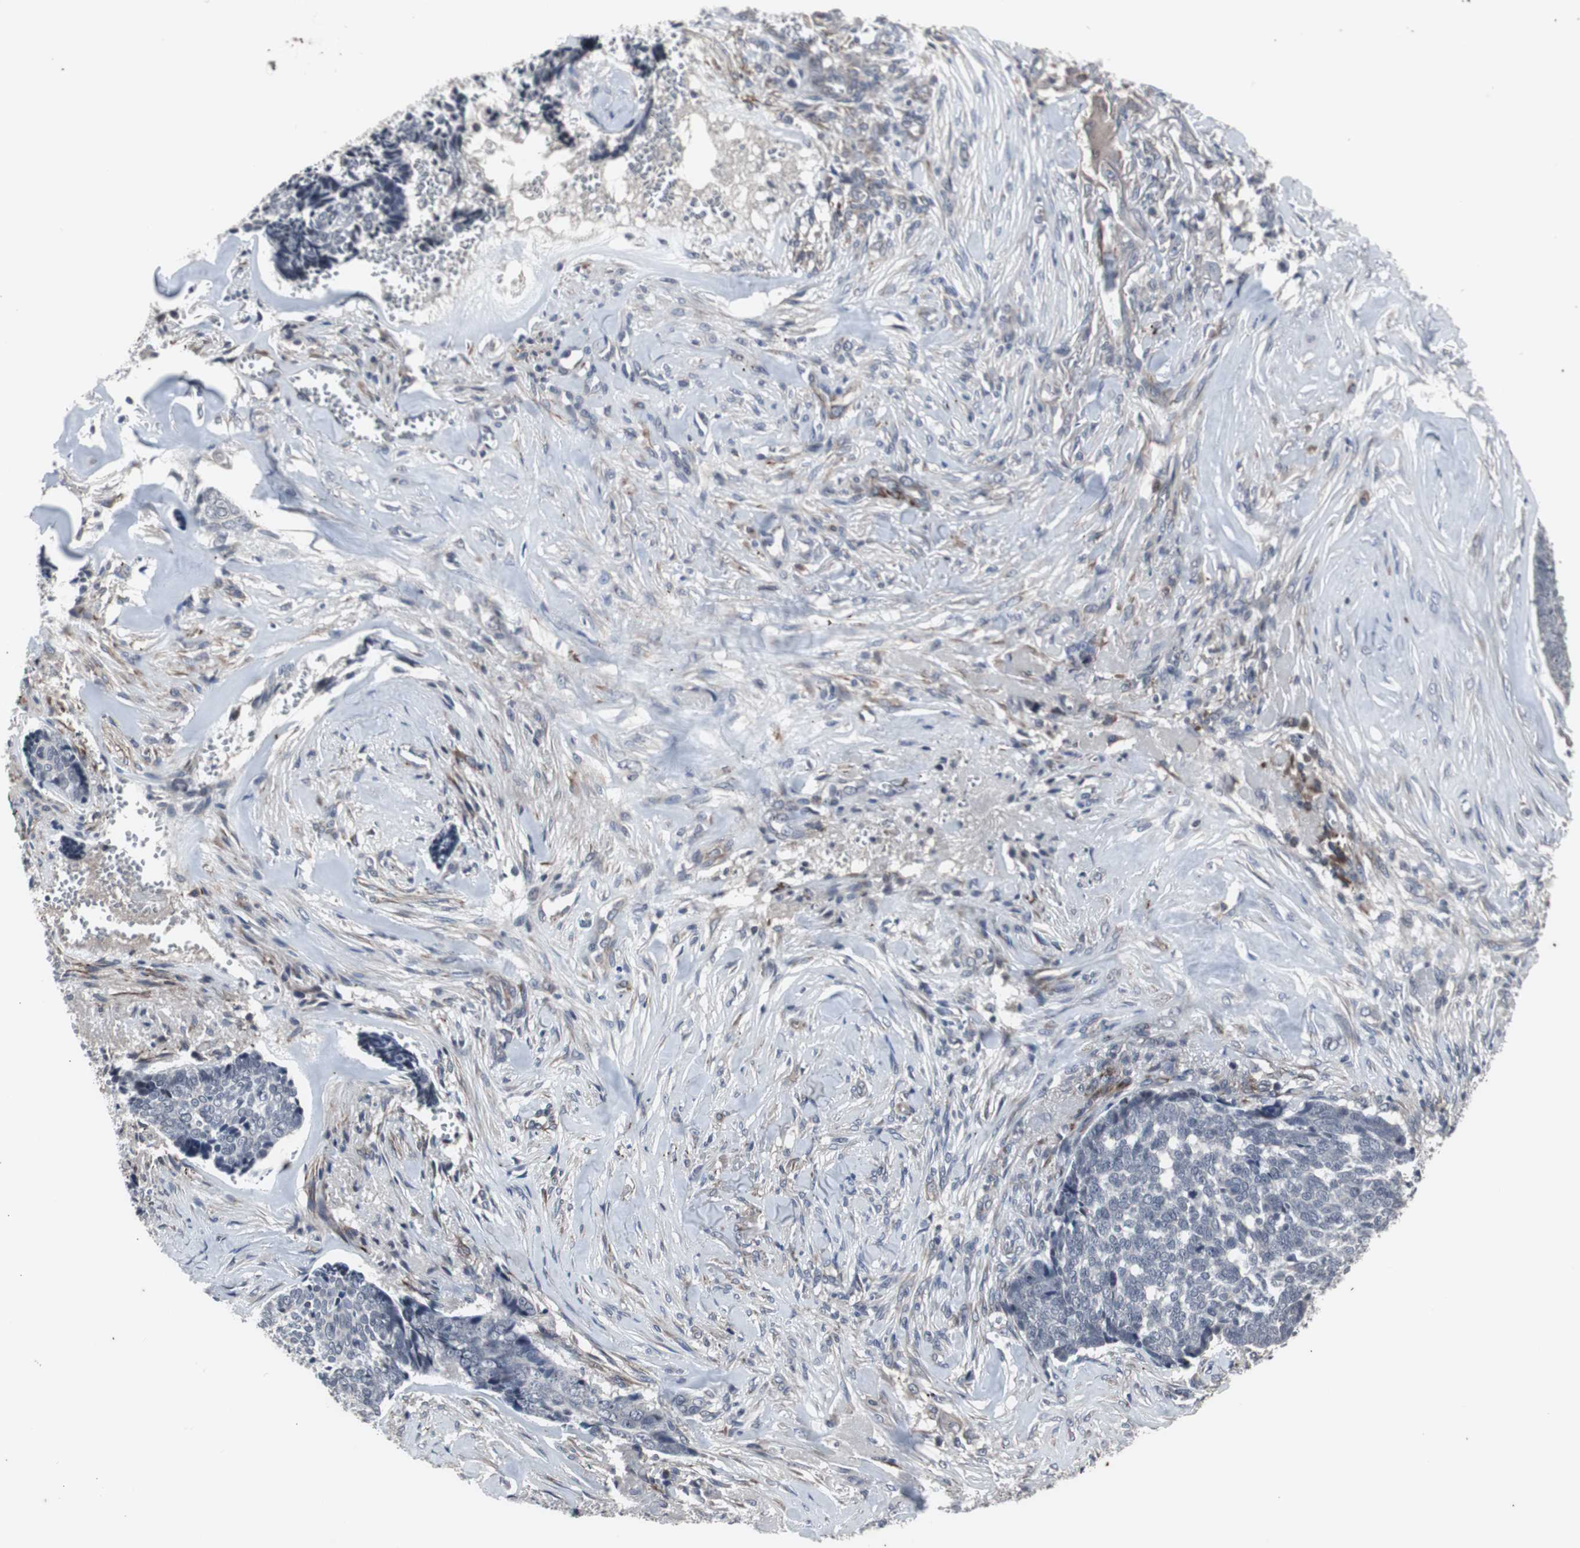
{"staining": {"intensity": "negative", "quantity": "none", "location": "none"}, "tissue": "skin cancer", "cell_type": "Tumor cells", "image_type": "cancer", "snomed": [{"axis": "morphology", "description": "Basal cell carcinoma"}, {"axis": "topography", "description": "Skin"}], "caption": "Skin cancer stained for a protein using immunohistochemistry (IHC) shows no expression tumor cells.", "gene": "CRADD", "patient": {"sex": "male", "age": 84}}